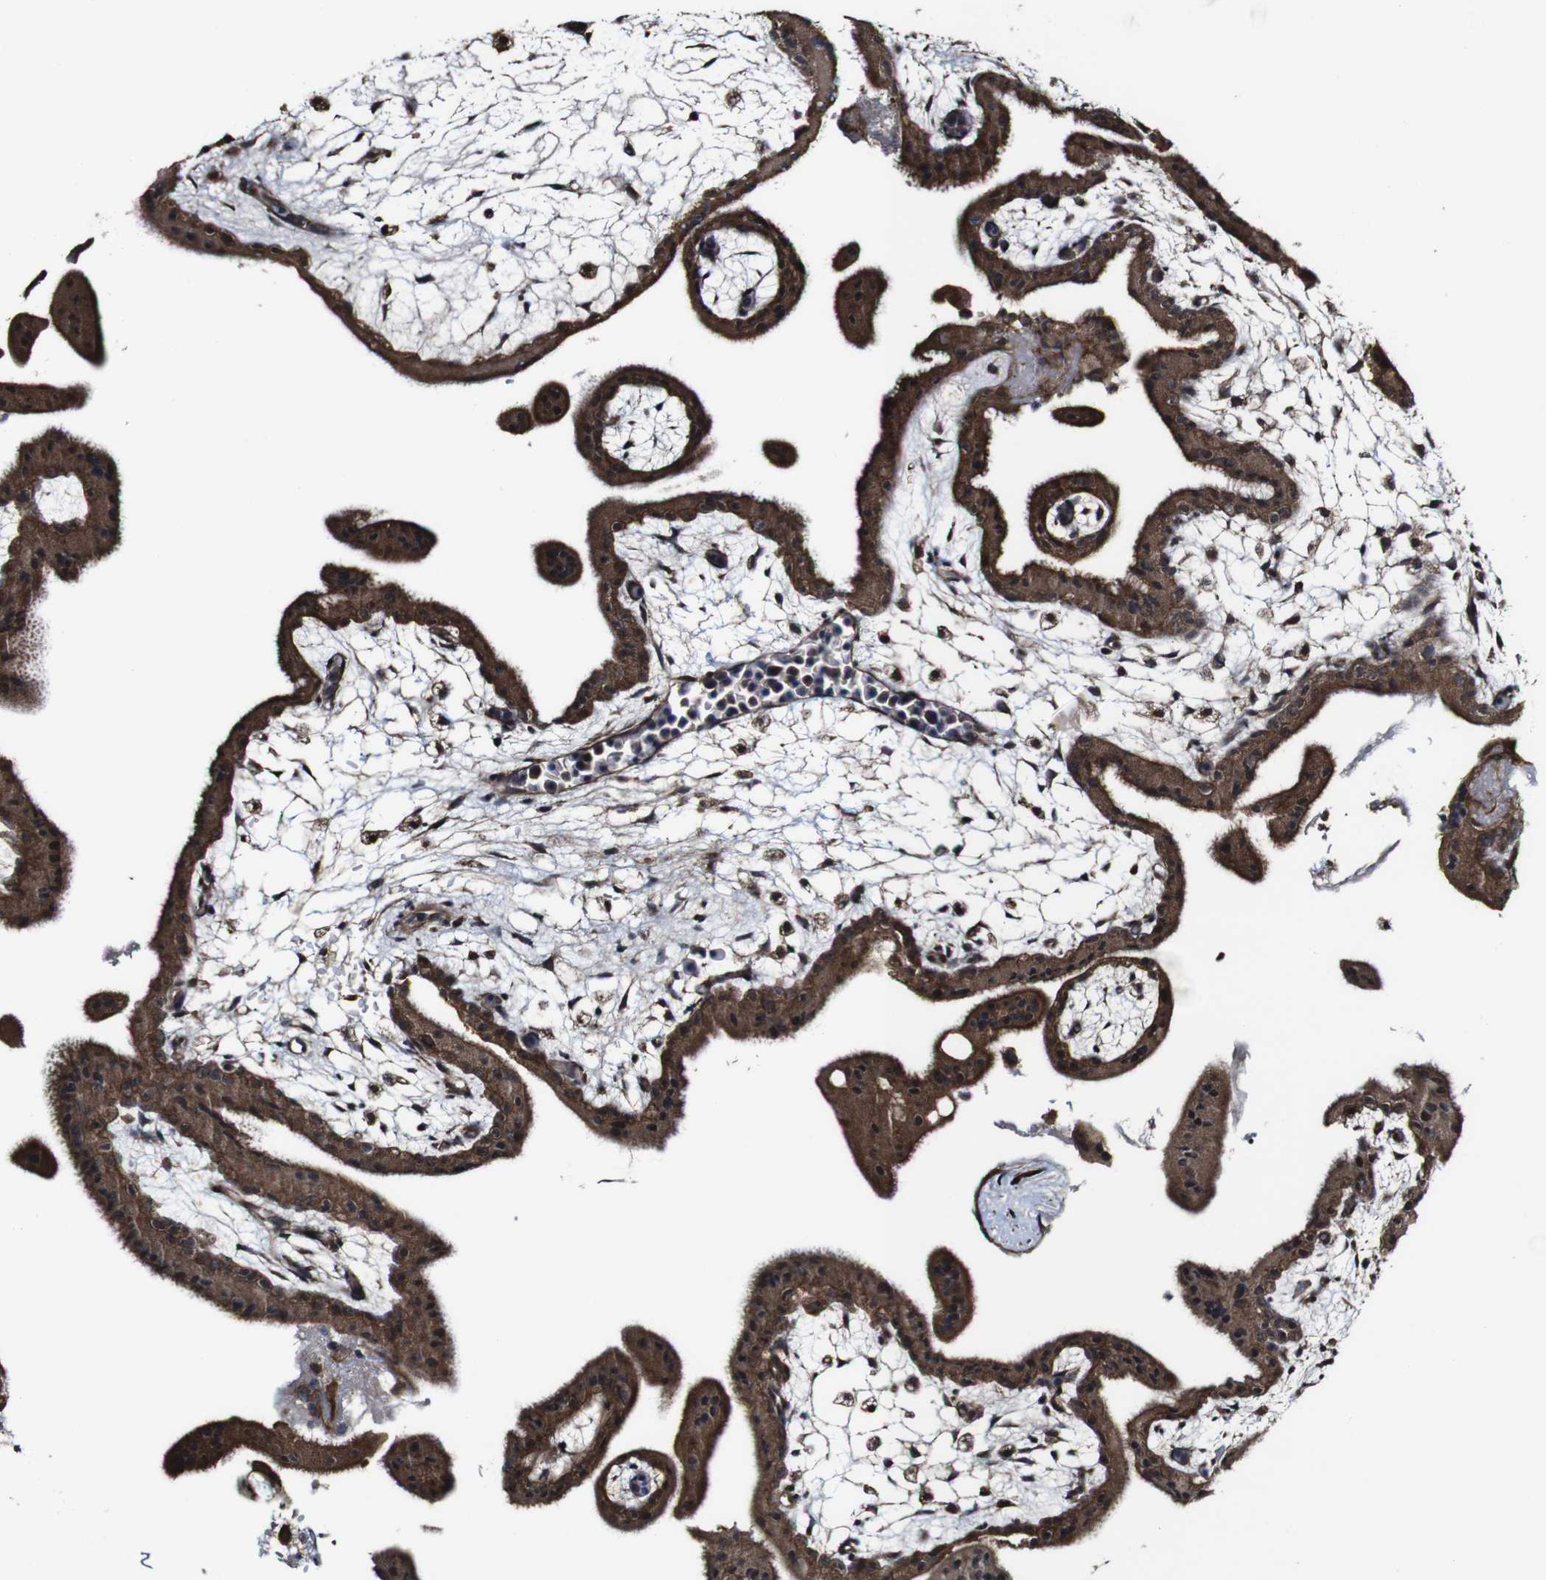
{"staining": {"intensity": "moderate", "quantity": ">75%", "location": "cytoplasmic/membranous"}, "tissue": "placenta", "cell_type": "Decidual cells", "image_type": "normal", "snomed": [{"axis": "morphology", "description": "Normal tissue, NOS"}, {"axis": "topography", "description": "Placenta"}], "caption": "Moderate cytoplasmic/membranous expression is seen in approximately >75% of decidual cells in normal placenta.", "gene": "BTN3A3", "patient": {"sex": "female", "age": 35}}